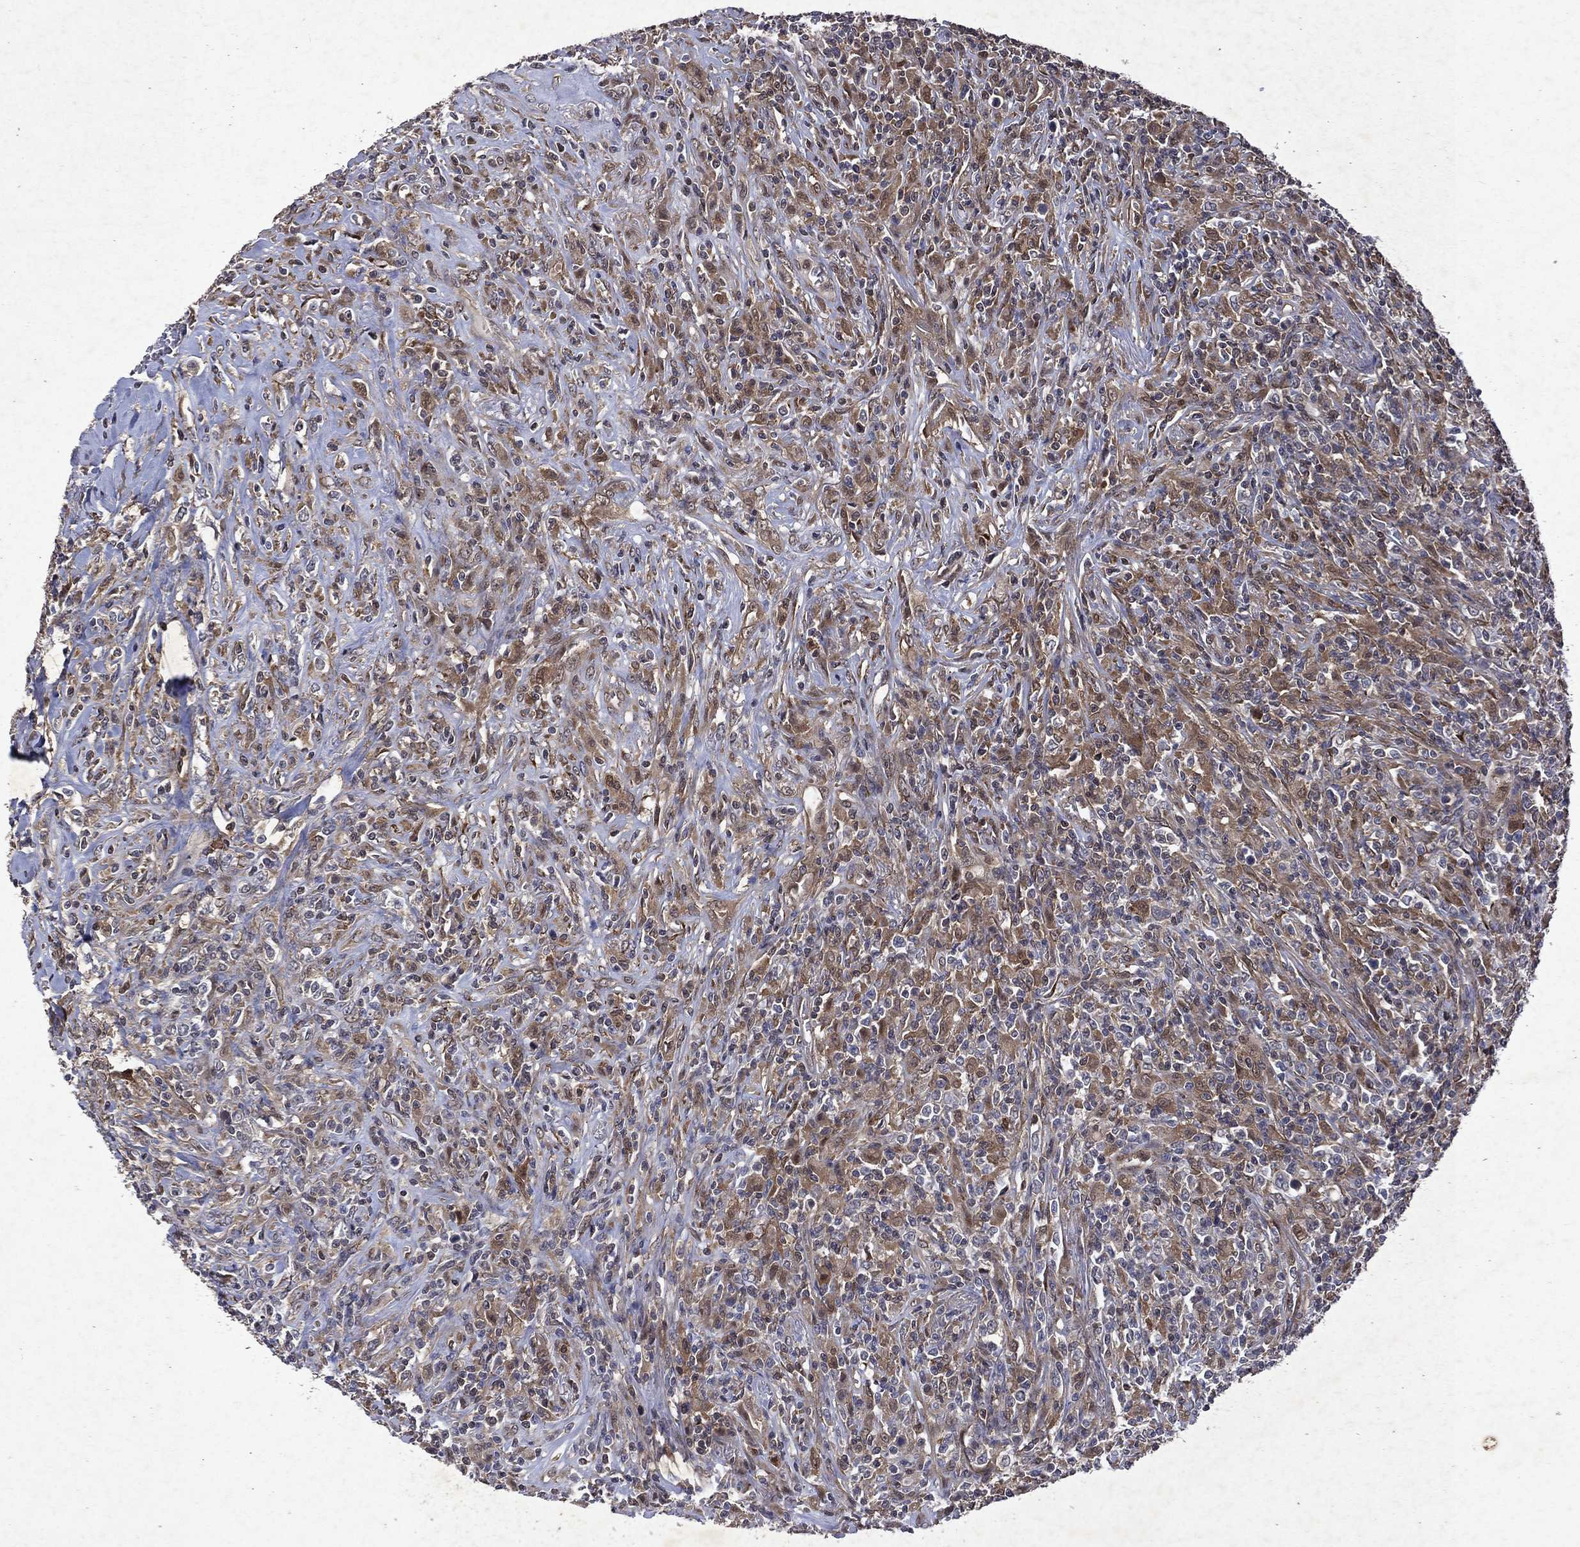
{"staining": {"intensity": "moderate", "quantity": "<25%", "location": "cytoplasmic/membranous"}, "tissue": "lymphoma", "cell_type": "Tumor cells", "image_type": "cancer", "snomed": [{"axis": "morphology", "description": "Malignant lymphoma, non-Hodgkin's type, High grade"}, {"axis": "topography", "description": "Lung"}], "caption": "Protein analysis of lymphoma tissue exhibits moderate cytoplasmic/membranous positivity in approximately <25% of tumor cells.", "gene": "MTAP", "patient": {"sex": "male", "age": 79}}